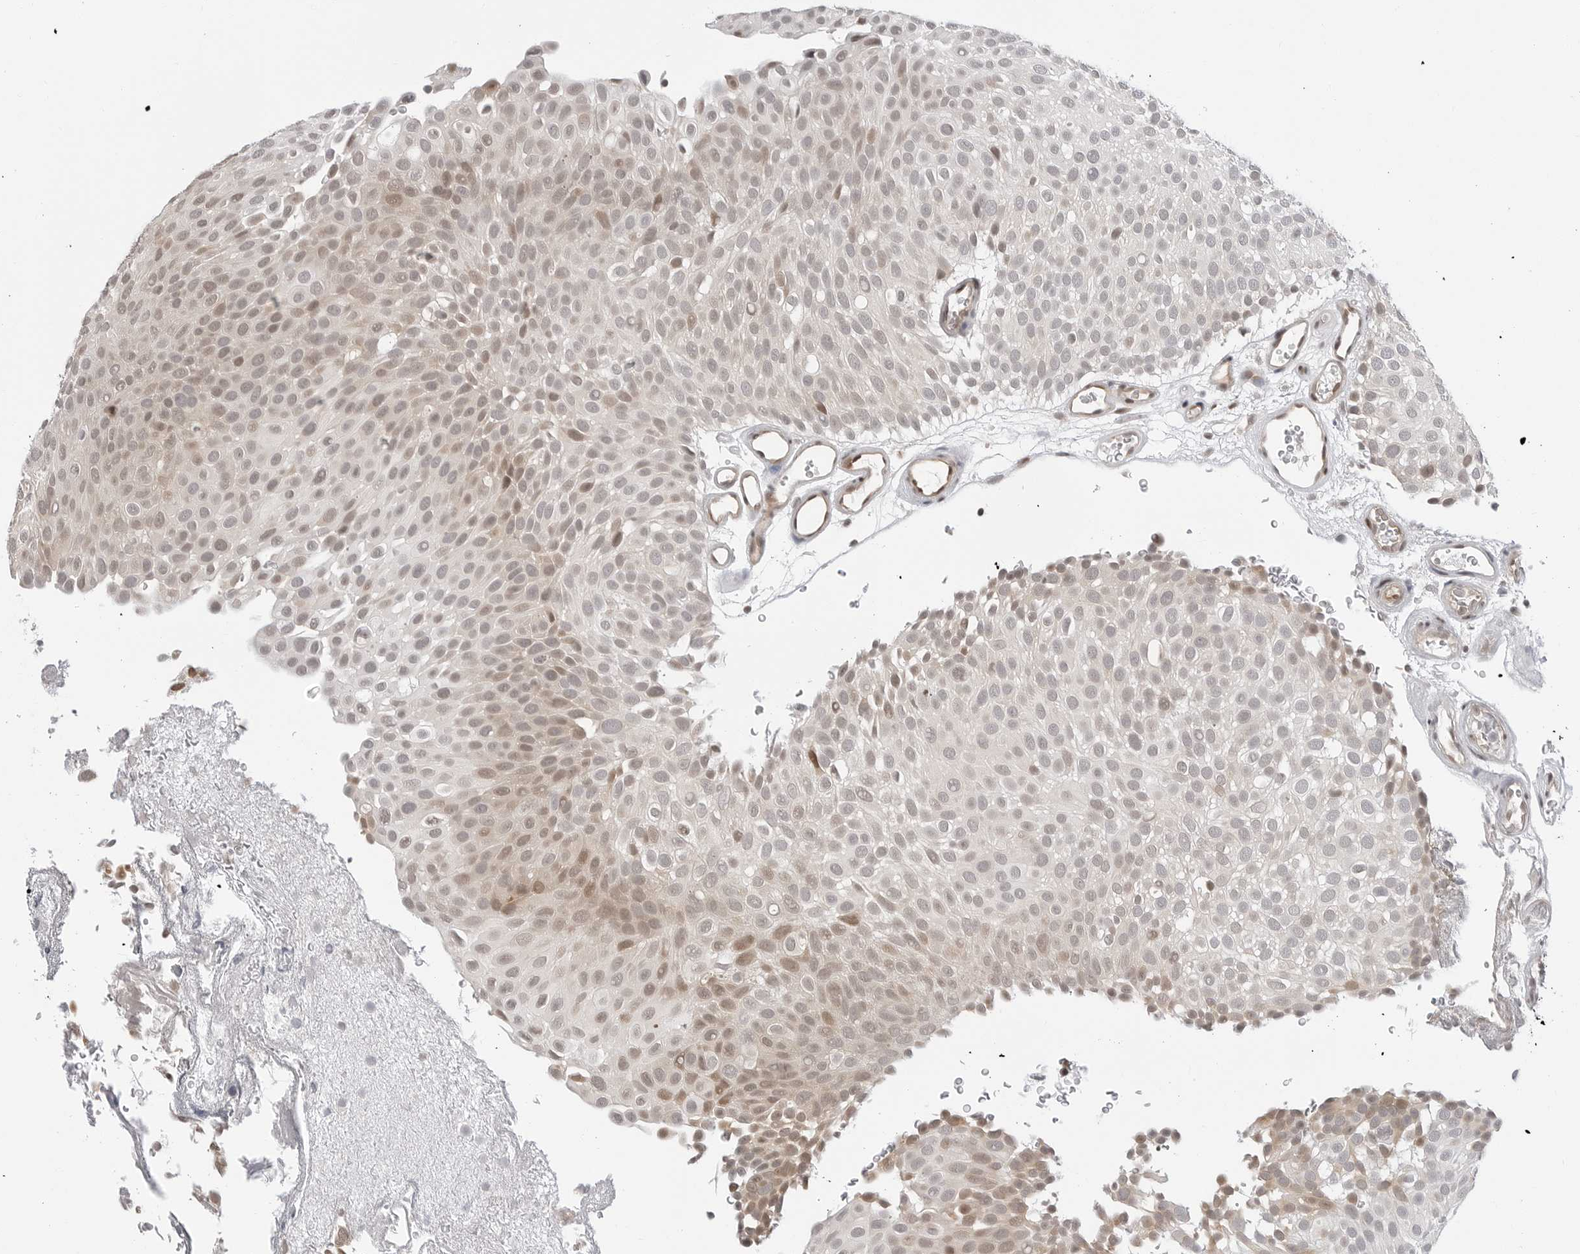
{"staining": {"intensity": "moderate", "quantity": "<25%", "location": "nuclear"}, "tissue": "urothelial cancer", "cell_type": "Tumor cells", "image_type": "cancer", "snomed": [{"axis": "morphology", "description": "Urothelial carcinoma, Low grade"}, {"axis": "topography", "description": "Urinary bladder"}], "caption": "This is a photomicrograph of immunohistochemistry staining of urothelial cancer, which shows moderate expression in the nuclear of tumor cells.", "gene": "C8orf33", "patient": {"sex": "male", "age": 78}}